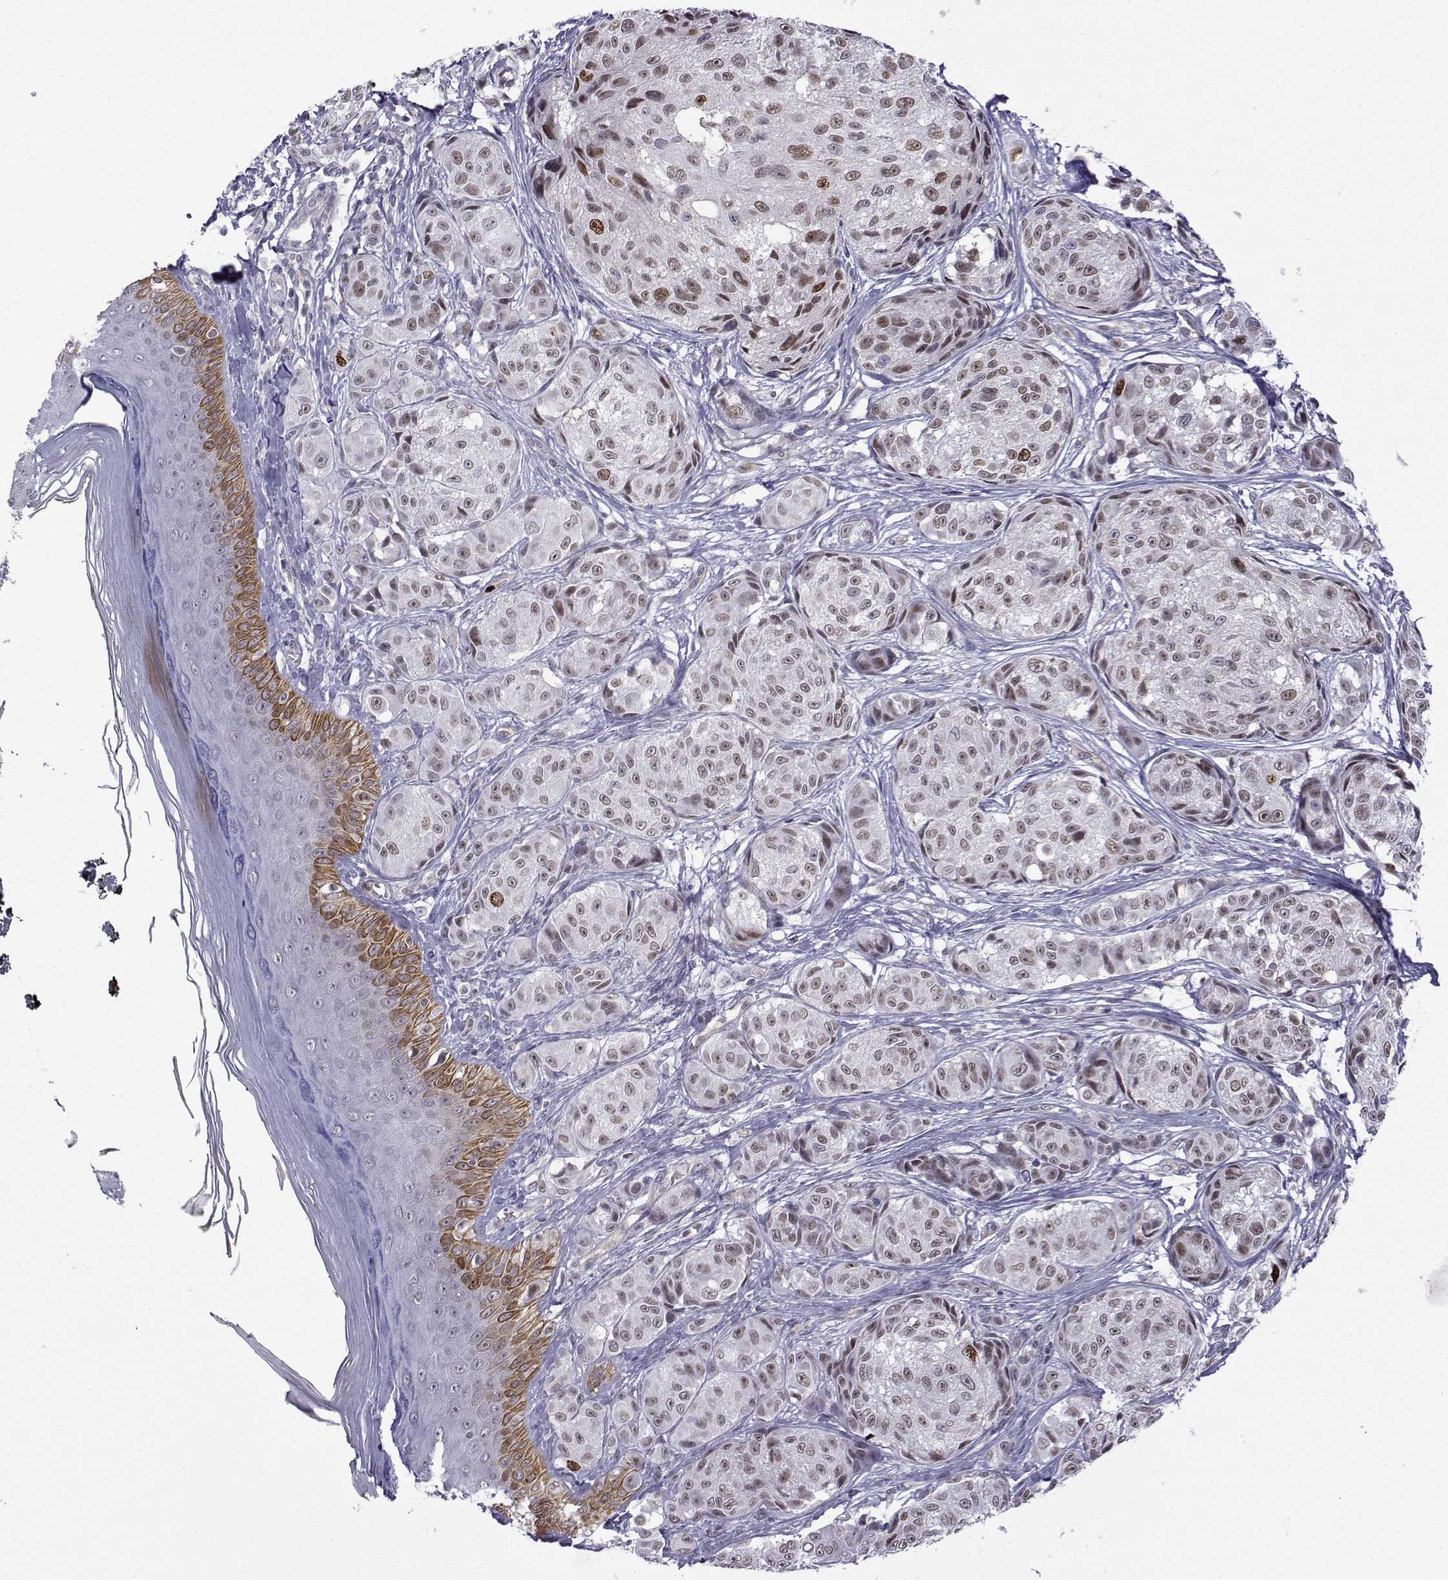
{"staining": {"intensity": "strong", "quantity": "<25%", "location": "cytoplasmic/membranous,nuclear"}, "tissue": "melanoma", "cell_type": "Tumor cells", "image_type": "cancer", "snomed": [{"axis": "morphology", "description": "Malignant melanoma, NOS"}, {"axis": "topography", "description": "Skin"}], "caption": "Tumor cells display medium levels of strong cytoplasmic/membranous and nuclear expression in about <25% of cells in malignant melanoma.", "gene": "INCENP", "patient": {"sex": "male", "age": 61}}